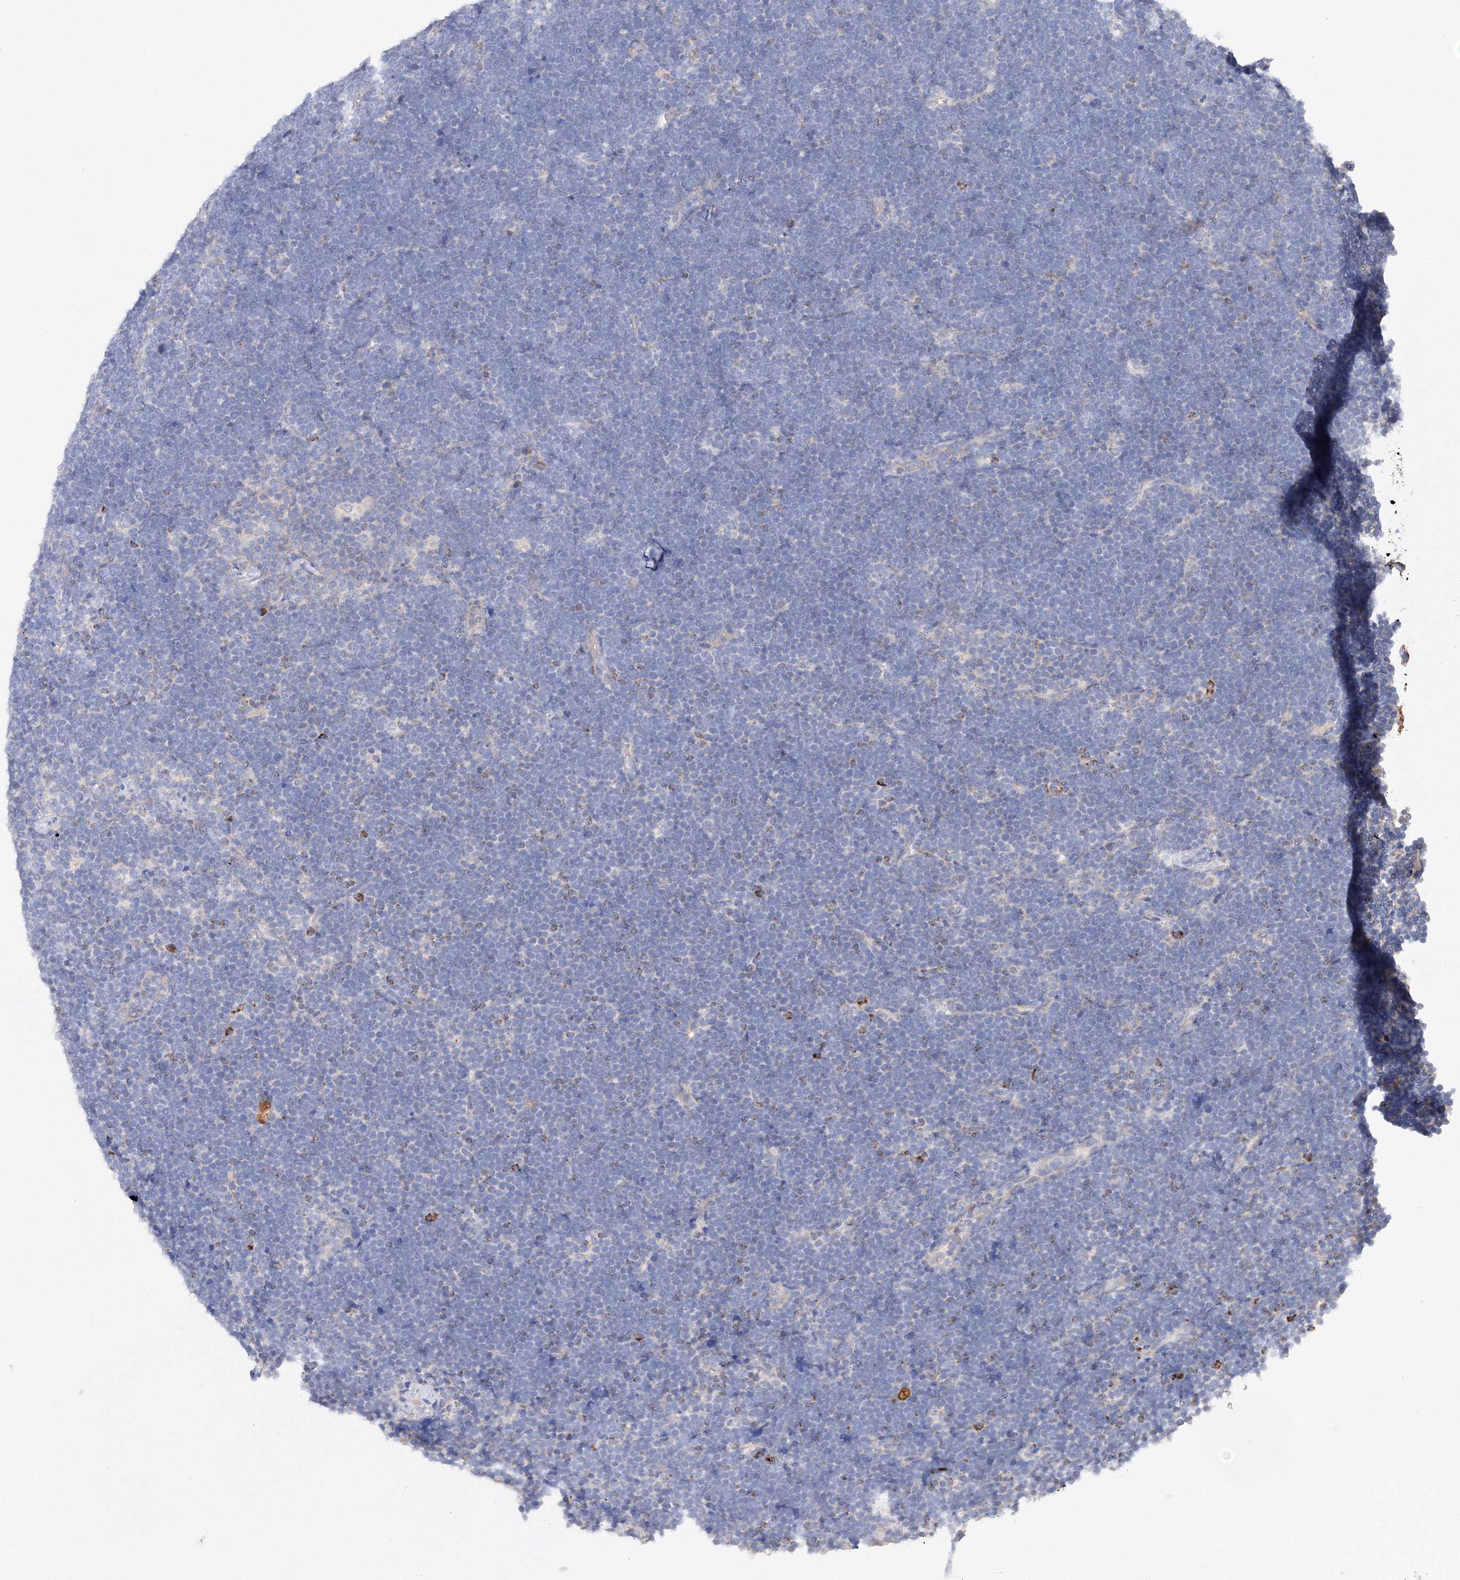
{"staining": {"intensity": "negative", "quantity": "none", "location": "none"}, "tissue": "lymphoma", "cell_type": "Tumor cells", "image_type": "cancer", "snomed": [{"axis": "morphology", "description": "Malignant lymphoma, non-Hodgkin's type, High grade"}, {"axis": "topography", "description": "Lymph node"}], "caption": "High power microscopy micrograph of an immunohistochemistry histopathology image of malignant lymphoma, non-Hodgkin's type (high-grade), revealing no significant positivity in tumor cells. (DAB (3,3'-diaminobenzidine) immunohistochemistry visualized using brightfield microscopy, high magnification).", "gene": "GLS", "patient": {"sex": "male", "age": 13}}